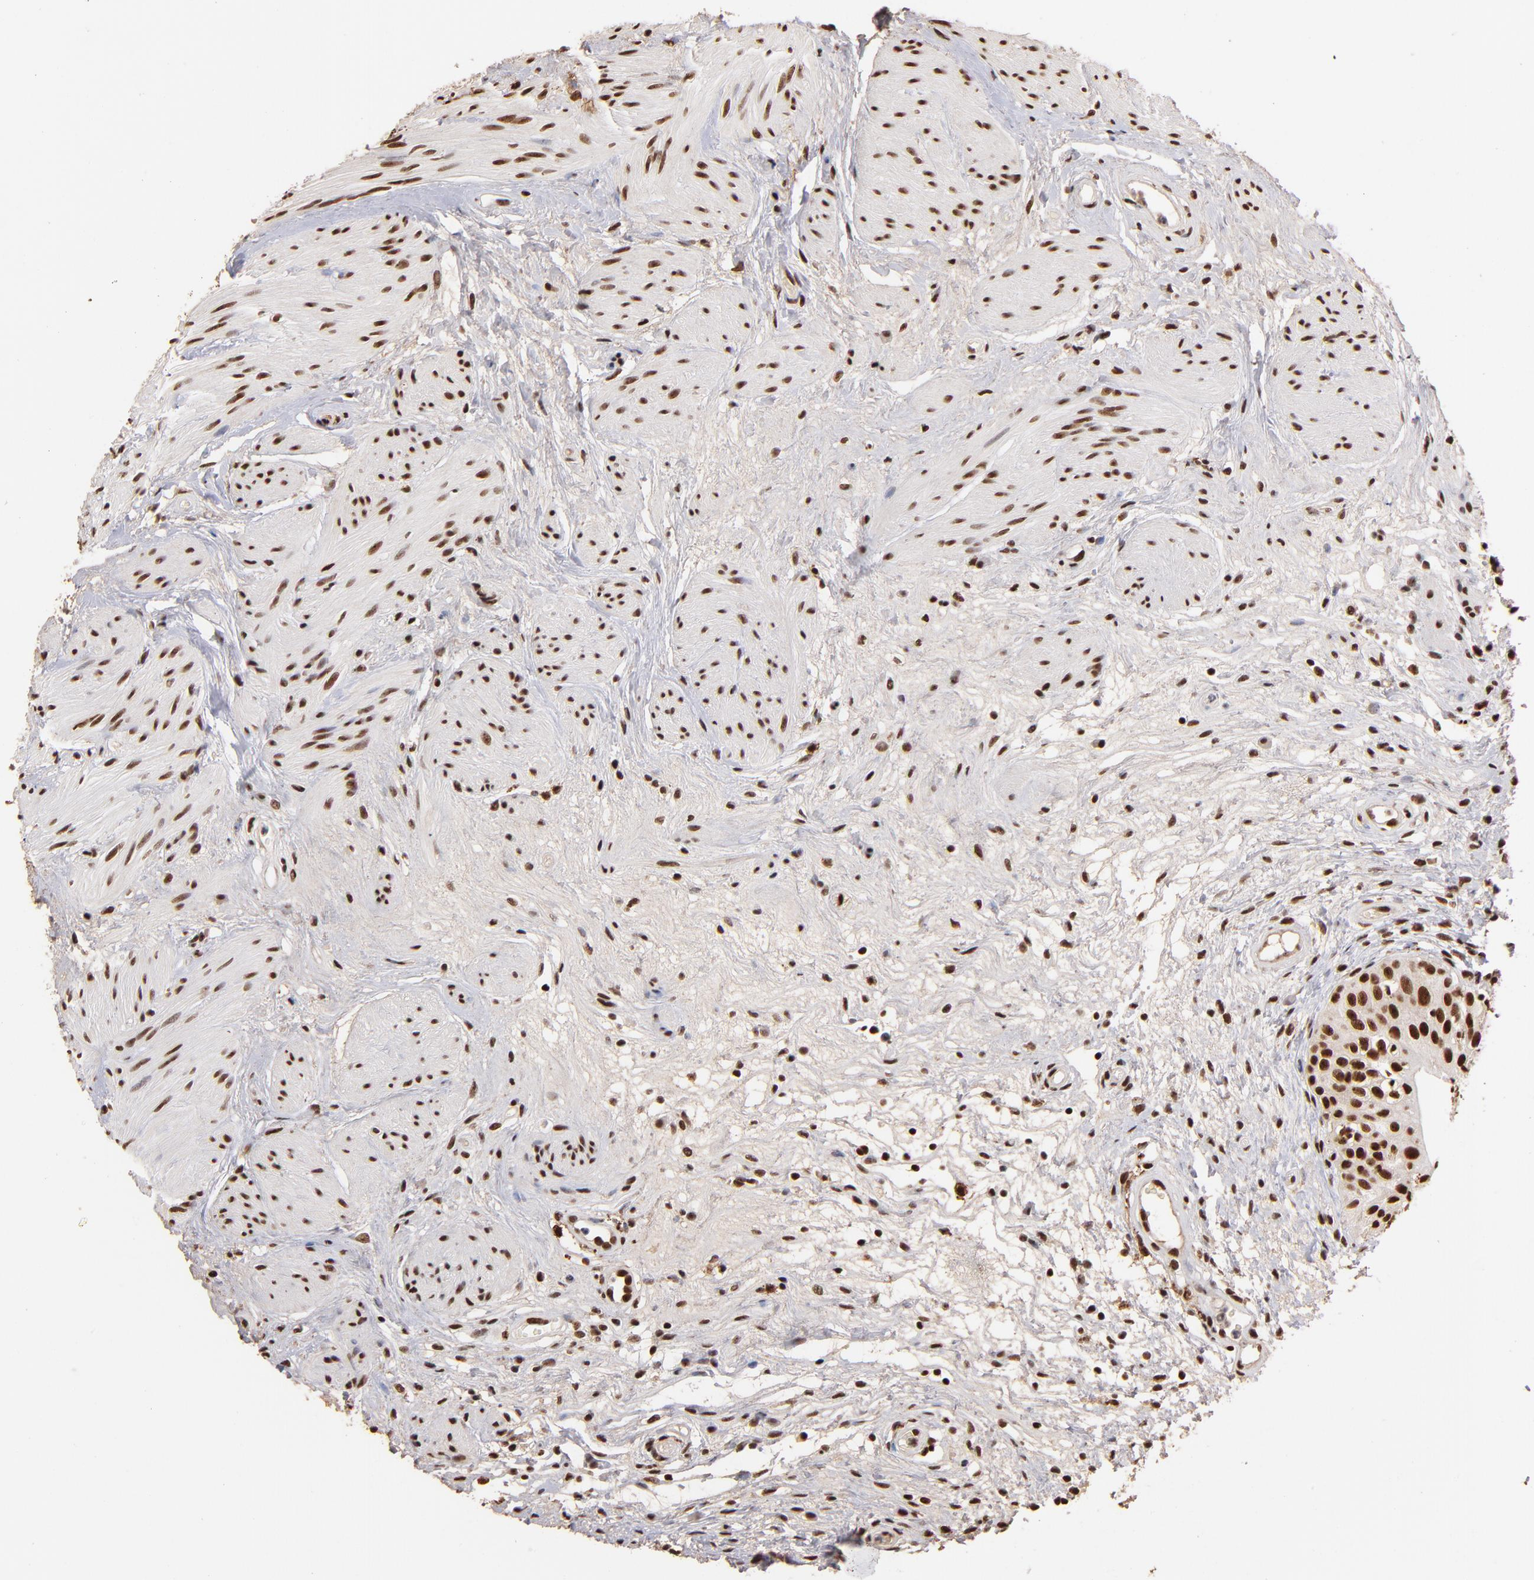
{"staining": {"intensity": "strong", "quantity": ">75%", "location": "nuclear"}, "tissue": "urinary bladder", "cell_type": "Urothelial cells", "image_type": "normal", "snomed": [{"axis": "morphology", "description": "Normal tissue, NOS"}, {"axis": "topography", "description": "Urinary bladder"}], "caption": "The image displays staining of normal urinary bladder, revealing strong nuclear protein staining (brown color) within urothelial cells. (IHC, brightfield microscopy, high magnification).", "gene": "ZNF146", "patient": {"sex": "female", "age": 55}}